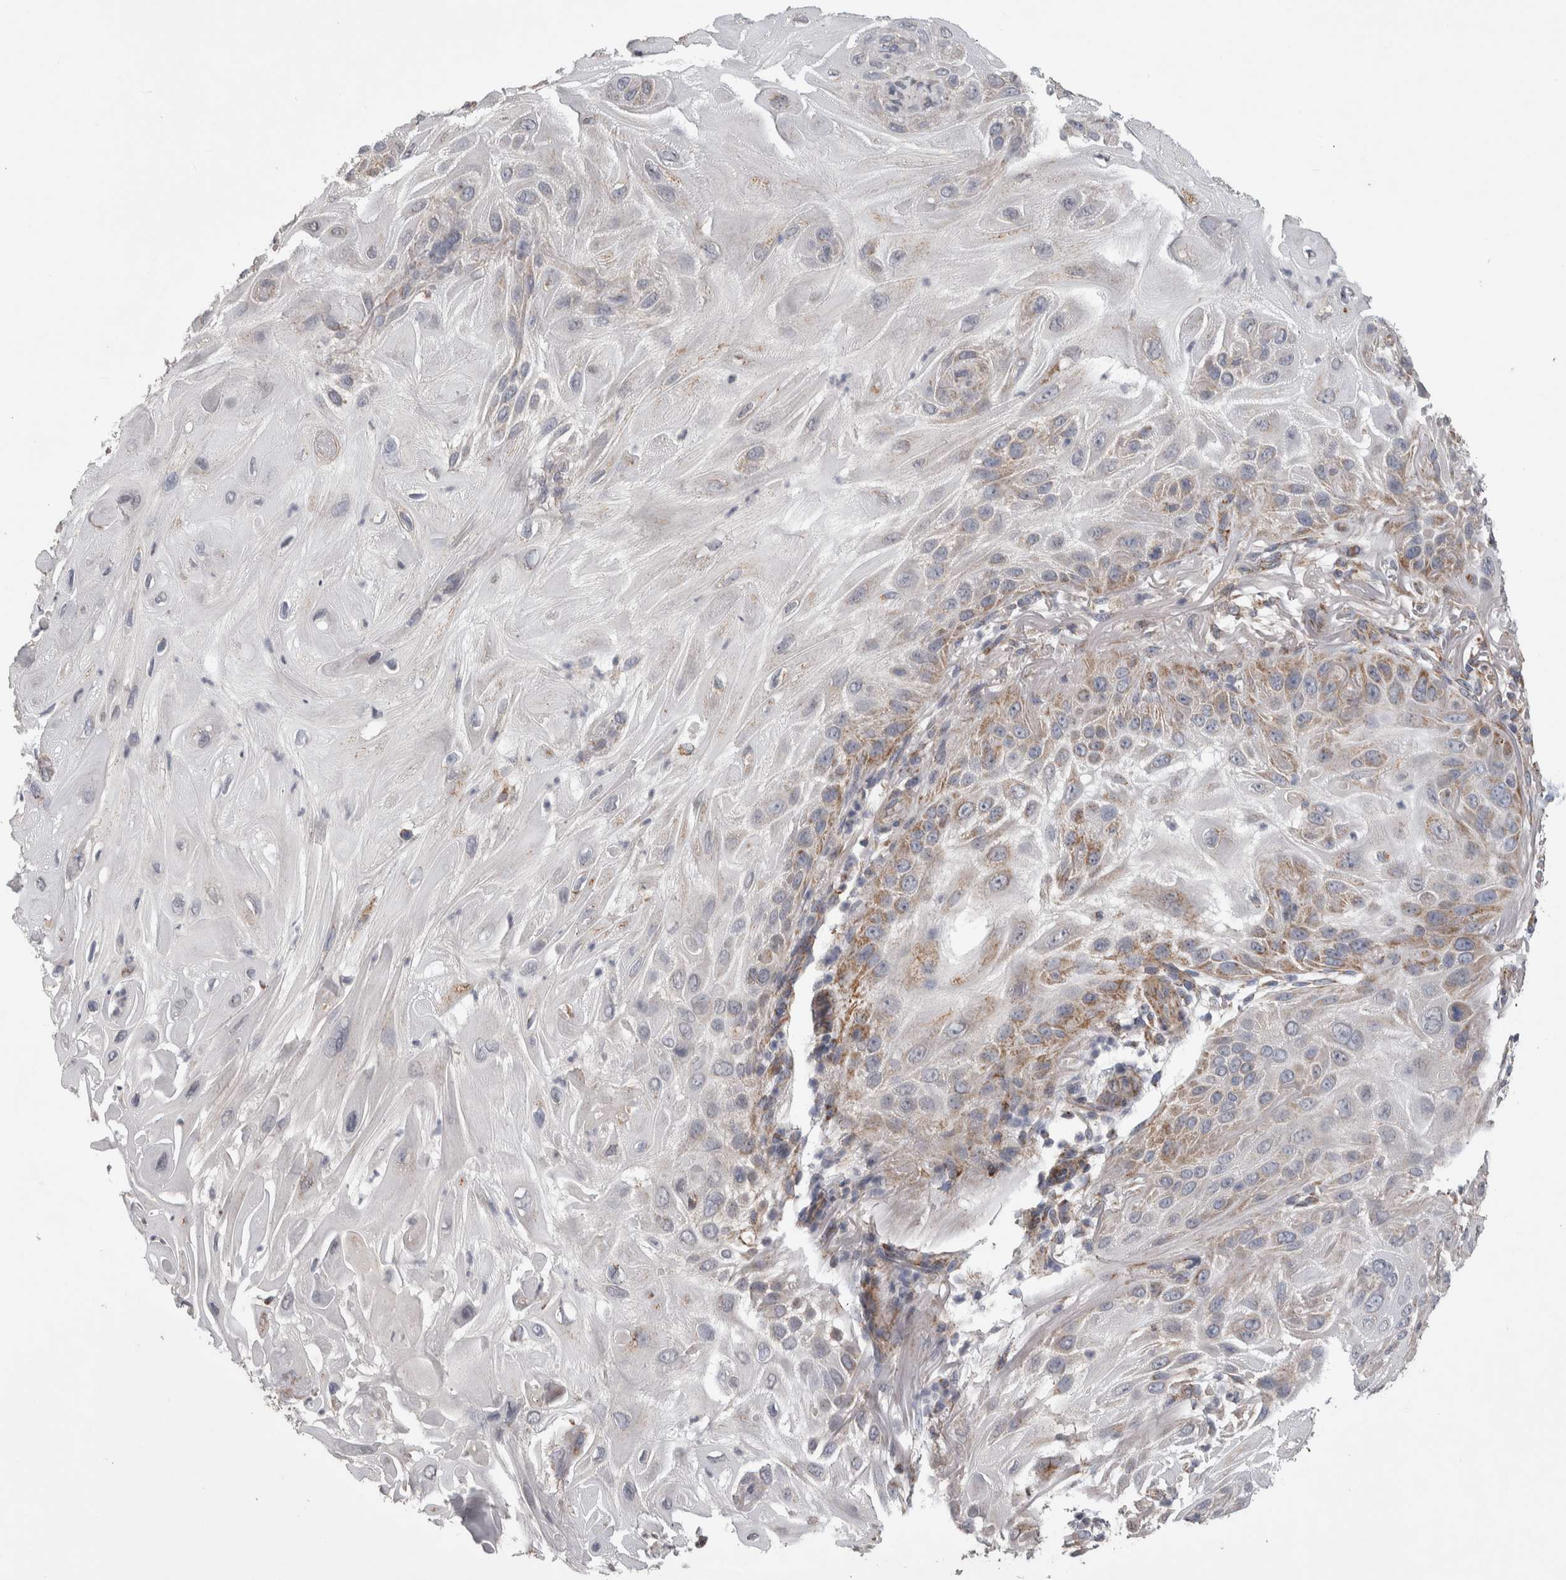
{"staining": {"intensity": "moderate", "quantity": "<25%", "location": "cytoplasmic/membranous"}, "tissue": "skin cancer", "cell_type": "Tumor cells", "image_type": "cancer", "snomed": [{"axis": "morphology", "description": "Squamous cell carcinoma, NOS"}, {"axis": "topography", "description": "Skin"}], "caption": "High-magnification brightfield microscopy of skin cancer stained with DAB (3,3'-diaminobenzidine) (brown) and counterstained with hematoxylin (blue). tumor cells exhibit moderate cytoplasmic/membranous positivity is present in approximately<25% of cells.", "gene": "SCO1", "patient": {"sex": "female", "age": 77}}